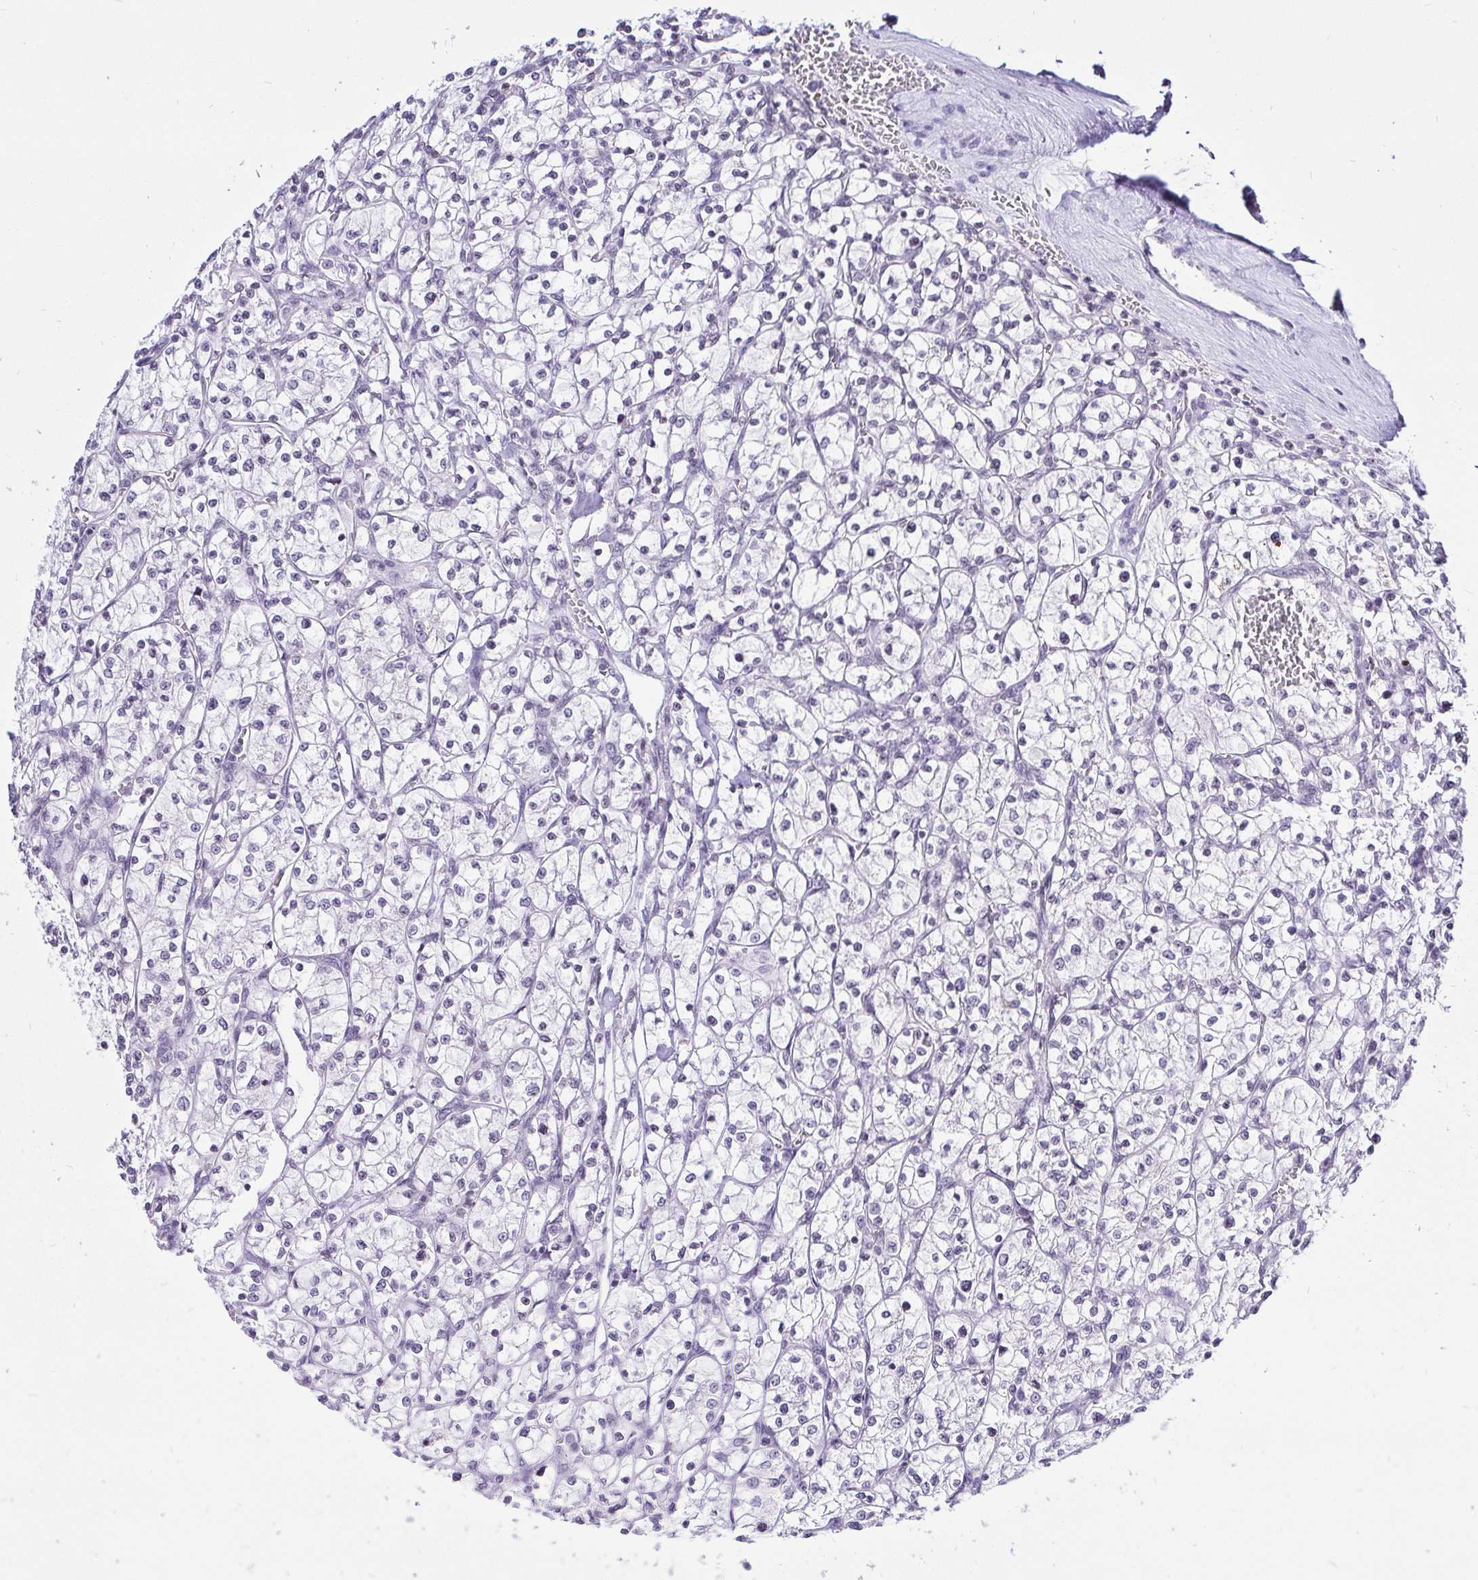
{"staining": {"intensity": "negative", "quantity": "none", "location": "none"}, "tissue": "renal cancer", "cell_type": "Tumor cells", "image_type": "cancer", "snomed": [{"axis": "morphology", "description": "Adenocarcinoma, NOS"}, {"axis": "topography", "description": "Kidney"}], "caption": "There is no significant positivity in tumor cells of renal cancer.", "gene": "ZNF860", "patient": {"sex": "female", "age": 64}}